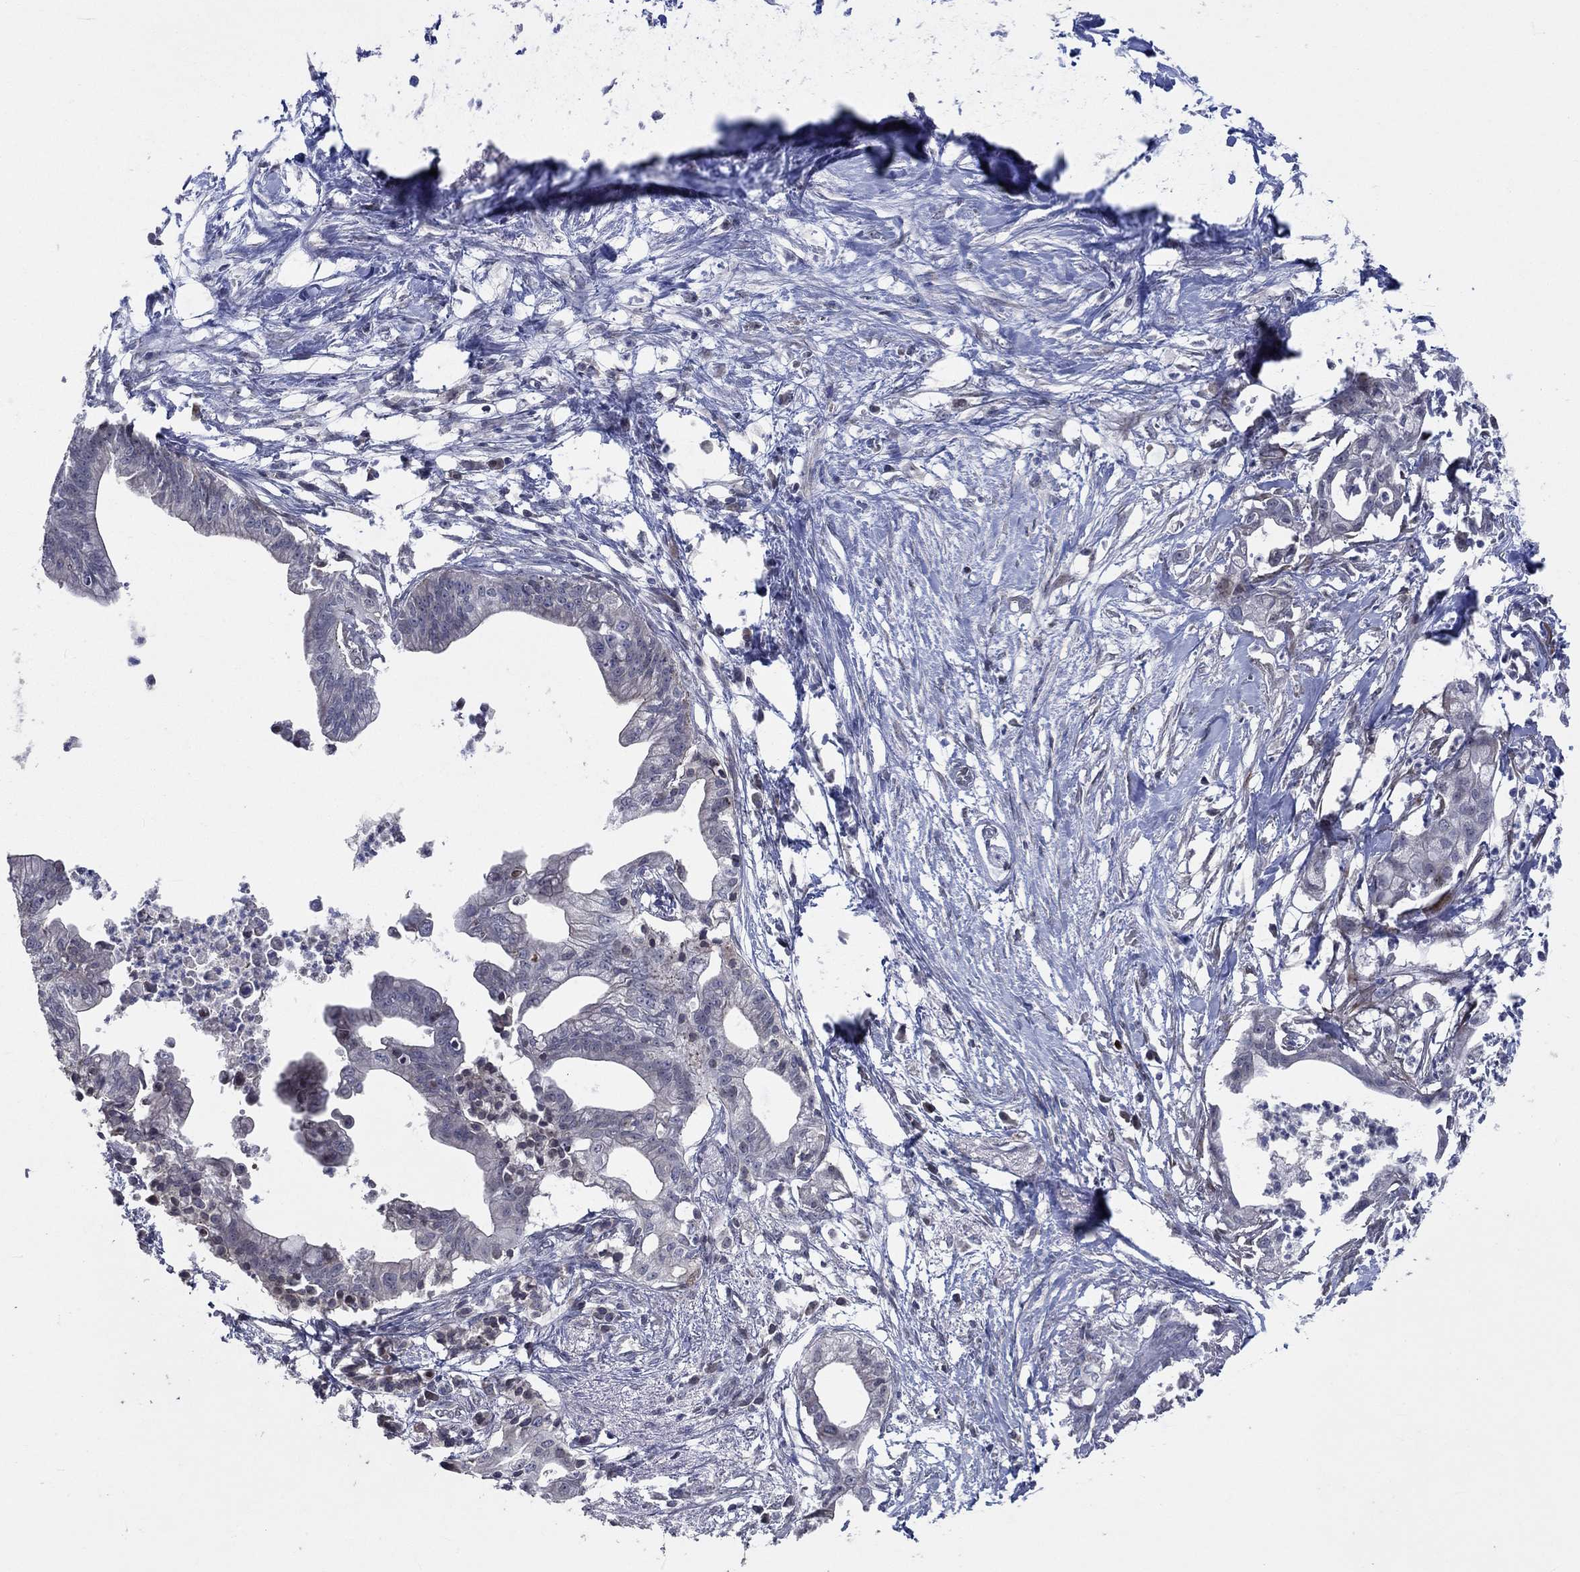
{"staining": {"intensity": "negative", "quantity": "none", "location": "none"}, "tissue": "pancreatic cancer", "cell_type": "Tumor cells", "image_type": "cancer", "snomed": [{"axis": "morphology", "description": "Normal tissue, NOS"}, {"axis": "morphology", "description": "Adenocarcinoma, NOS"}, {"axis": "topography", "description": "Pancreas"}], "caption": "DAB (3,3'-diaminobenzidine) immunohistochemical staining of human pancreatic adenocarcinoma demonstrates no significant positivity in tumor cells.", "gene": "CETN3", "patient": {"sex": "female", "age": 58}}